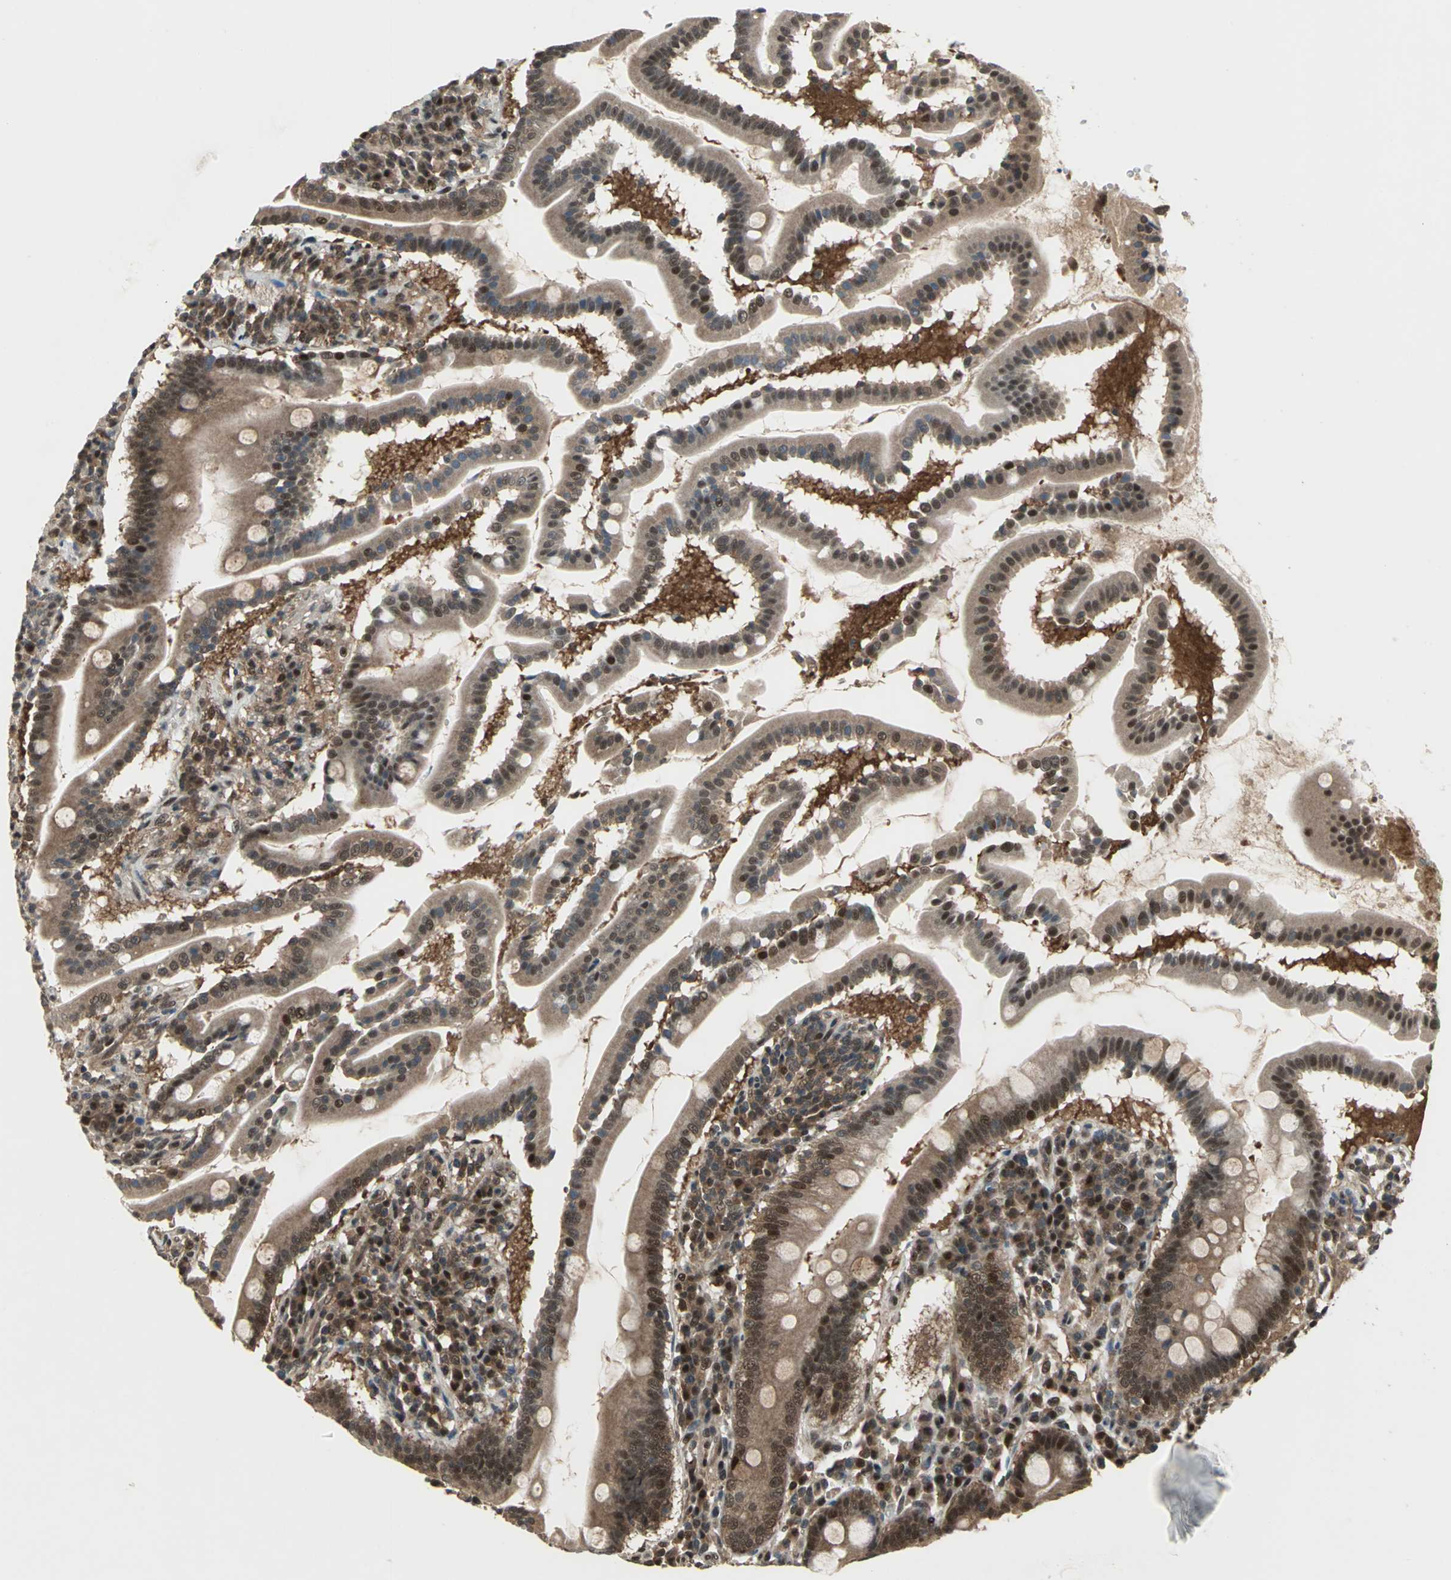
{"staining": {"intensity": "strong", "quantity": ">75%", "location": "cytoplasmic/membranous,nuclear"}, "tissue": "duodenum", "cell_type": "Glandular cells", "image_type": "normal", "snomed": [{"axis": "morphology", "description": "Normal tissue, NOS"}, {"axis": "topography", "description": "Duodenum"}], "caption": "Duodenum stained with DAB (3,3'-diaminobenzidine) immunohistochemistry (IHC) shows high levels of strong cytoplasmic/membranous,nuclear staining in approximately >75% of glandular cells. (DAB (3,3'-diaminobenzidine) IHC with brightfield microscopy, high magnification).", "gene": "COPS5", "patient": {"sex": "male", "age": 50}}